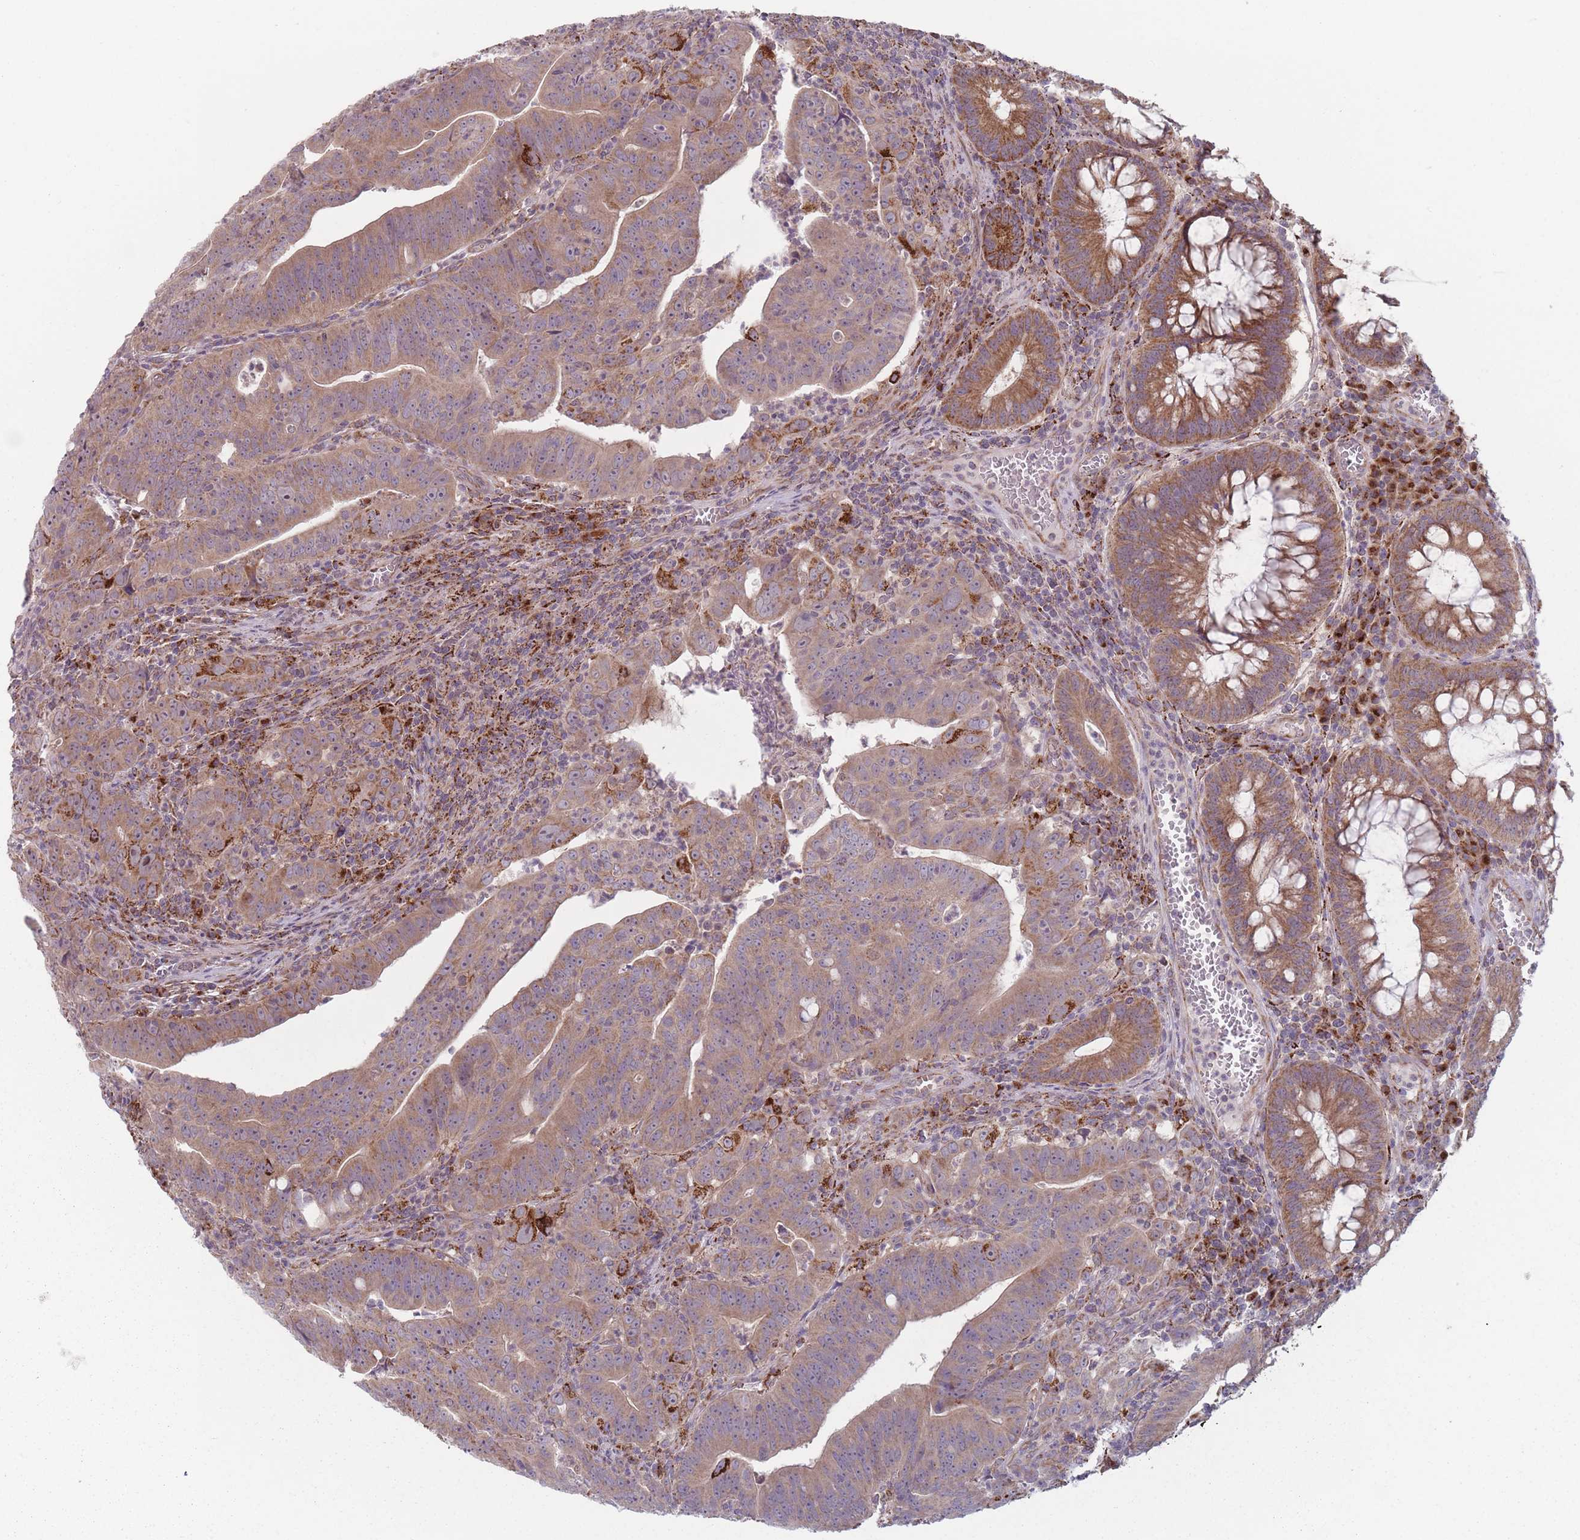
{"staining": {"intensity": "moderate", "quantity": ">75%", "location": "cytoplasmic/membranous"}, "tissue": "colorectal cancer", "cell_type": "Tumor cells", "image_type": "cancer", "snomed": [{"axis": "morphology", "description": "Adenocarcinoma, NOS"}, {"axis": "topography", "description": "Rectum"}], "caption": "Human colorectal cancer stained with a protein marker exhibits moderate staining in tumor cells.", "gene": "OR10Q1", "patient": {"sex": "male", "age": 69}}